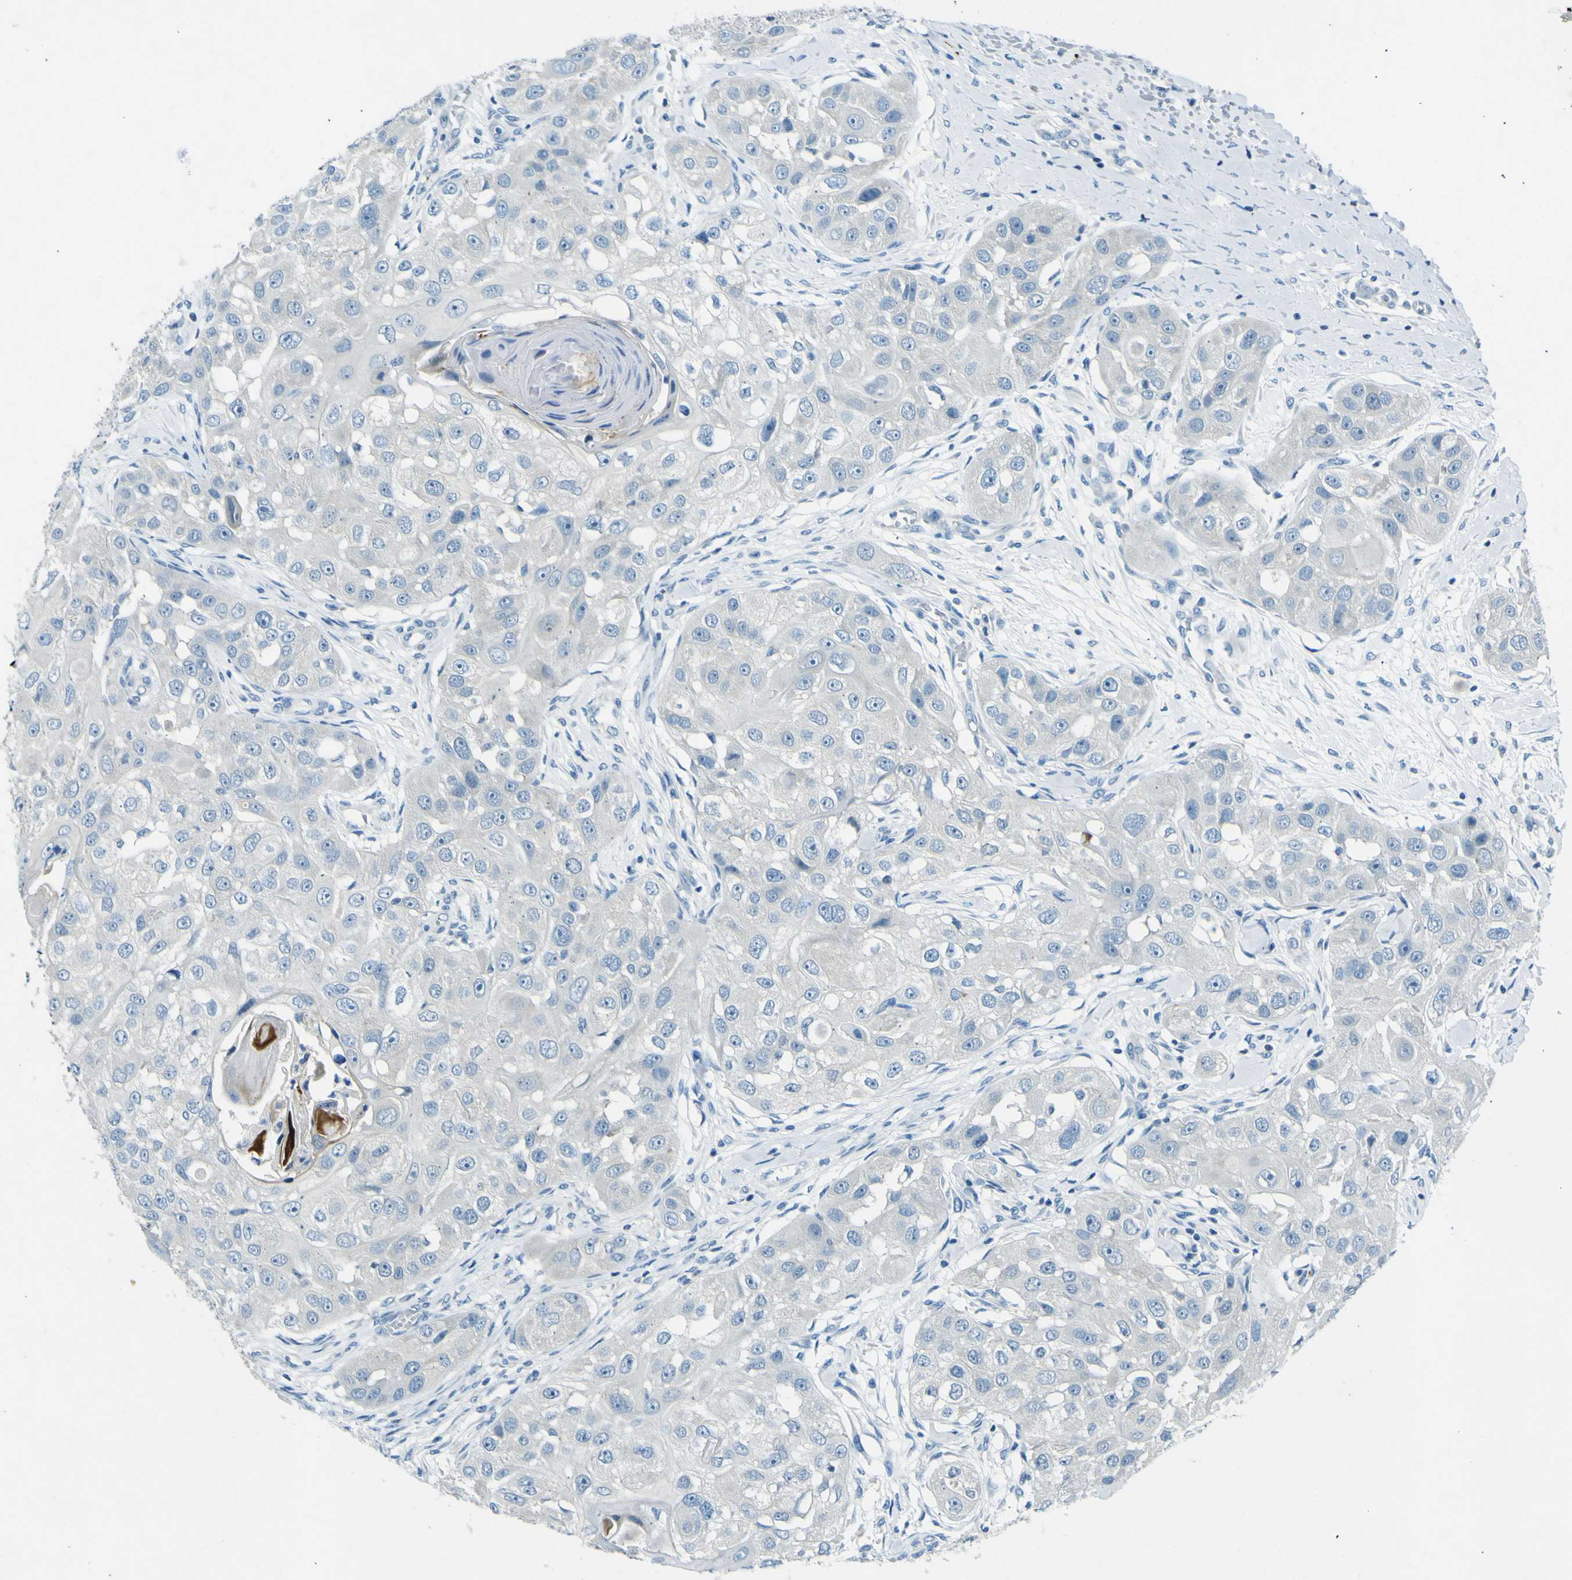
{"staining": {"intensity": "negative", "quantity": "none", "location": "none"}, "tissue": "head and neck cancer", "cell_type": "Tumor cells", "image_type": "cancer", "snomed": [{"axis": "morphology", "description": "Normal tissue, NOS"}, {"axis": "morphology", "description": "Squamous cell carcinoma, NOS"}, {"axis": "topography", "description": "Skeletal muscle"}, {"axis": "topography", "description": "Head-Neck"}], "caption": "A high-resolution photomicrograph shows immunohistochemistry (IHC) staining of head and neck squamous cell carcinoma, which displays no significant positivity in tumor cells. The staining is performed using DAB brown chromogen with nuclei counter-stained in using hematoxylin.", "gene": "SORCS1", "patient": {"sex": "male", "age": 51}}